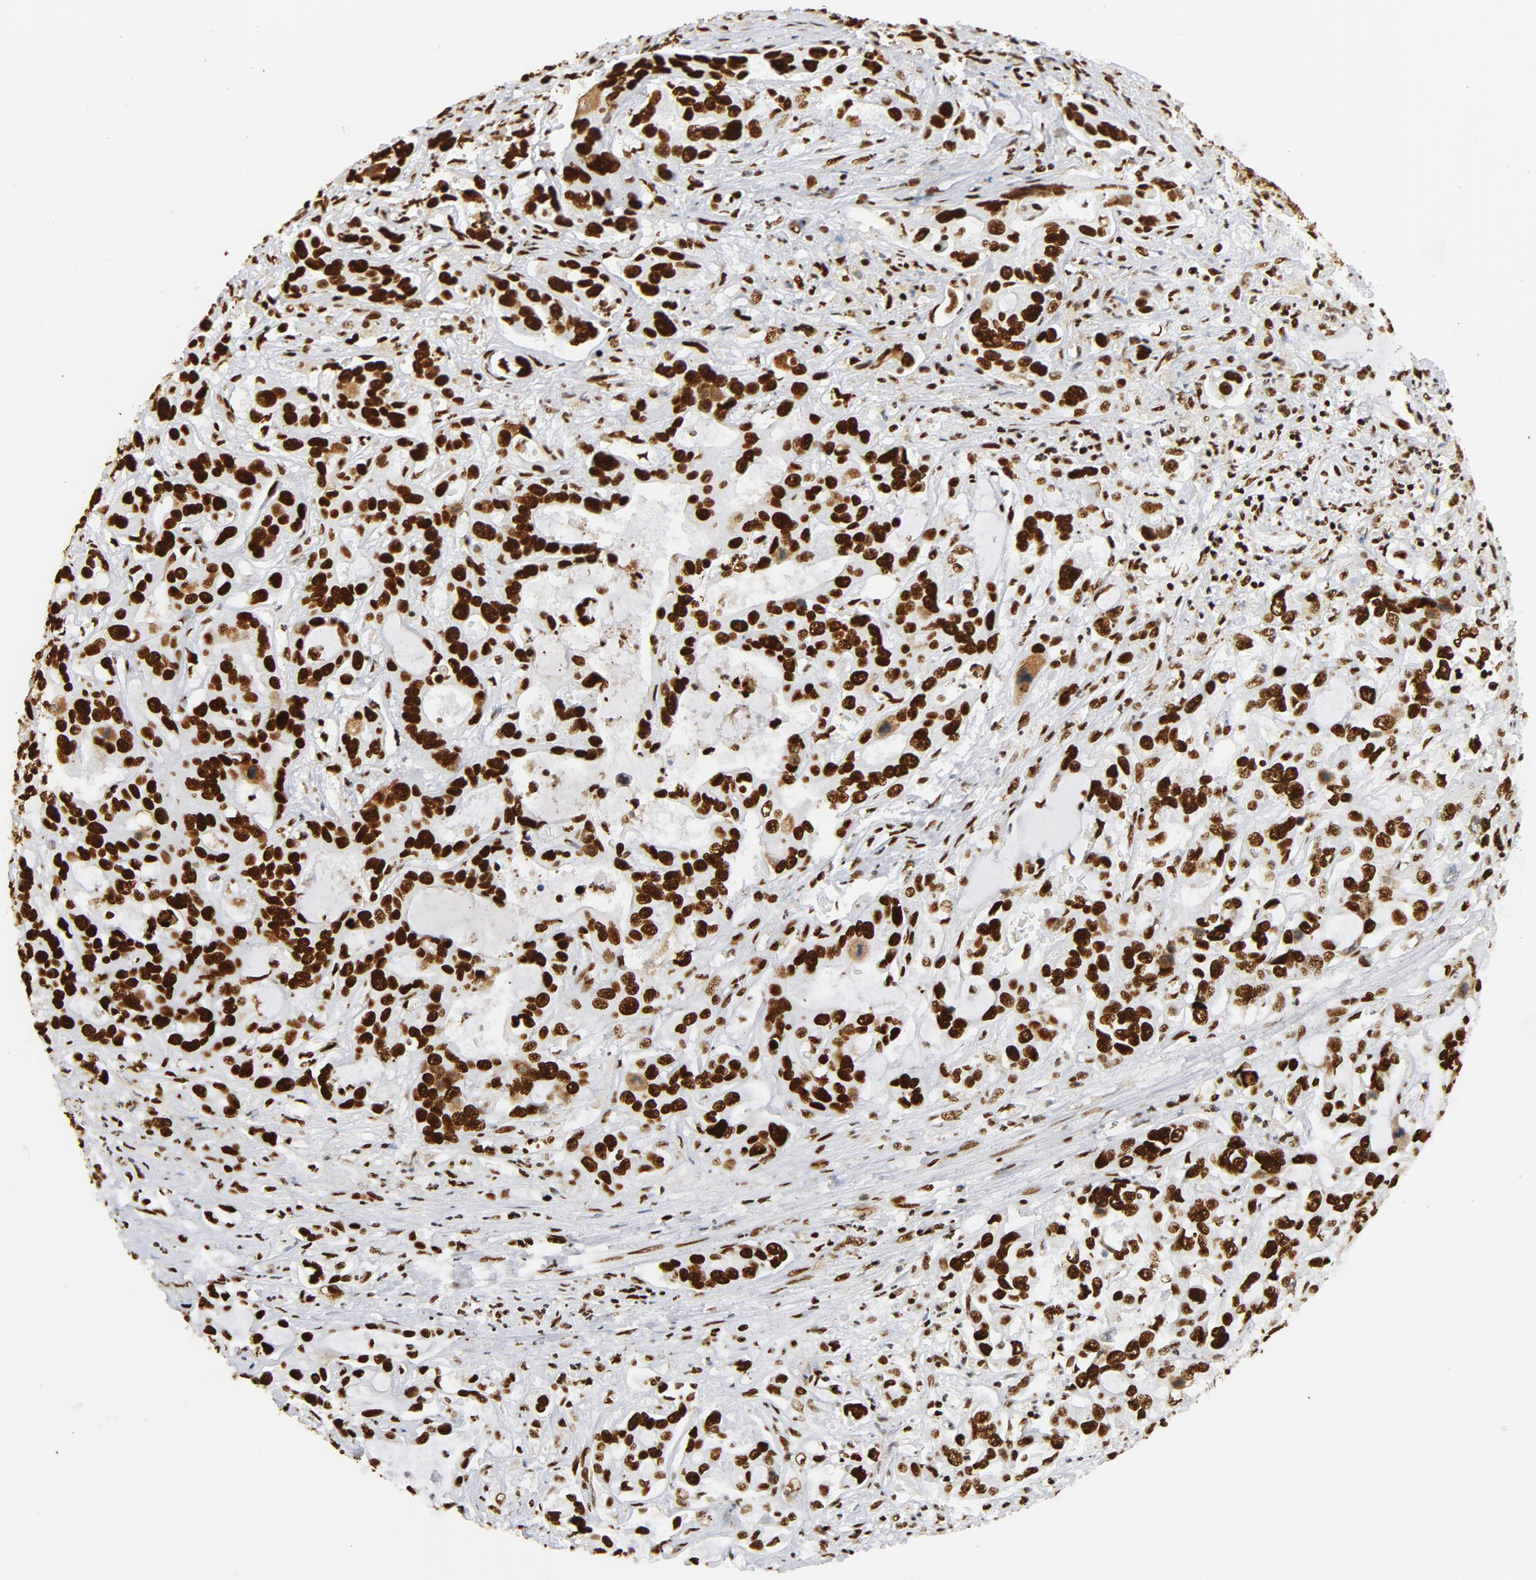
{"staining": {"intensity": "strong", "quantity": ">75%", "location": "nuclear"}, "tissue": "liver cancer", "cell_type": "Tumor cells", "image_type": "cancer", "snomed": [{"axis": "morphology", "description": "Cholangiocarcinoma"}, {"axis": "topography", "description": "Liver"}], "caption": "Immunohistochemistry photomicrograph of liver cancer (cholangiocarcinoma) stained for a protein (brown), which displays high levels of strong nuclear staining in approximately >75% of tumor cells.", "gene": "XRCC6", "patient": {"sex": "female", "age": 65}}